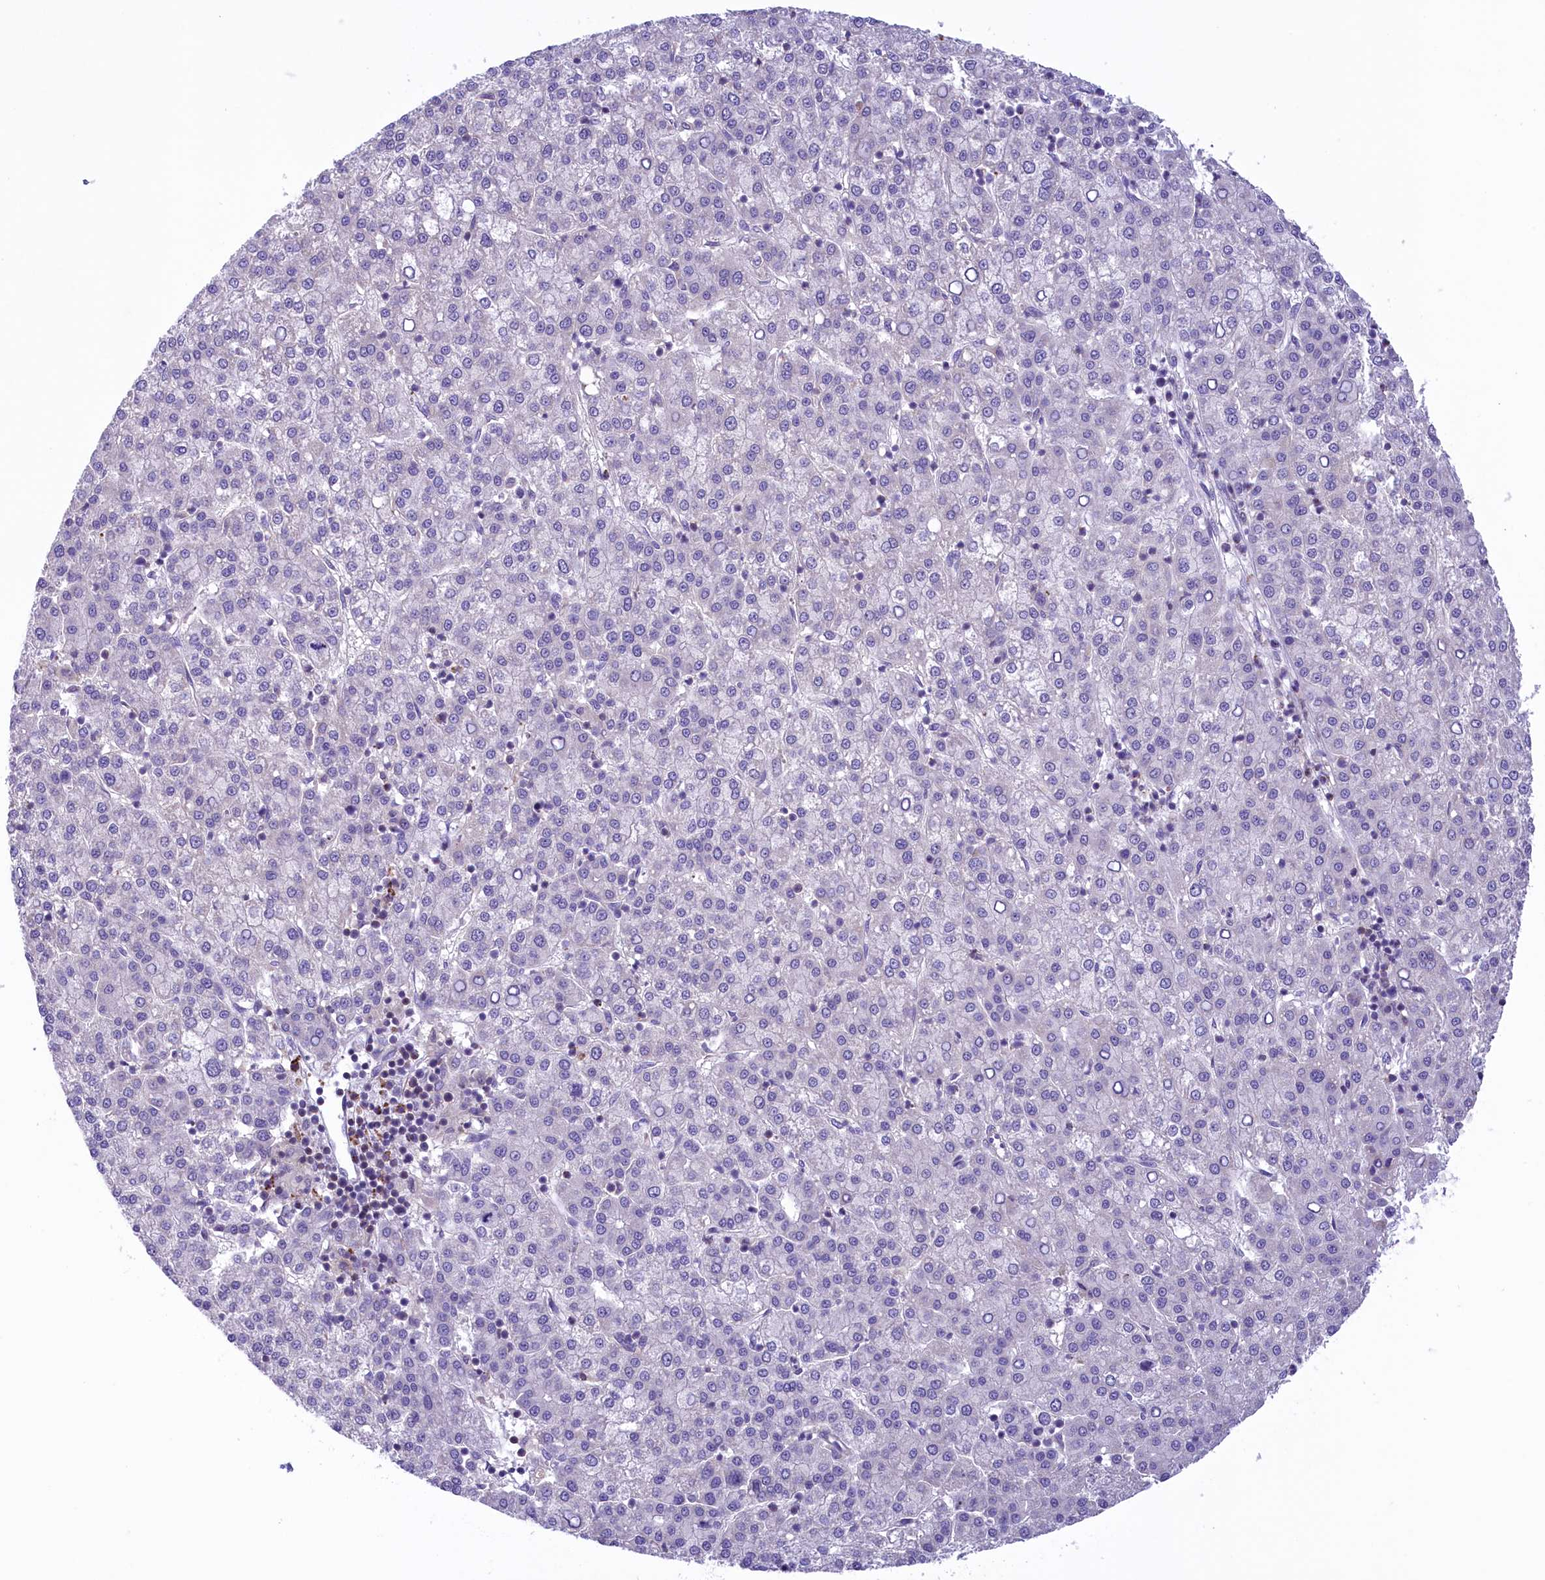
{"staining": {"intensity": "negative", "quantity": "none", "location": "none"}, "tissue": "liver cancer", "cell_type": "Tumor cells", "image_type": "cancer", "snomed": [{"axis": "morphology", "description": "Carcinoma, Hepatocellular, NOS"}, {"axis": "topography", "description": "Liver"}], "caption": "Immunohistochemical staining of human liver hepatocellular carcinoma displays no significant expression in tumor cells. The staining is performed using DAB brown chromogen with nuclei counter-stained in using hematoxylin.", "gene": "CORO7-PAM16", "patient": {"sex": "female", "age": 58}}